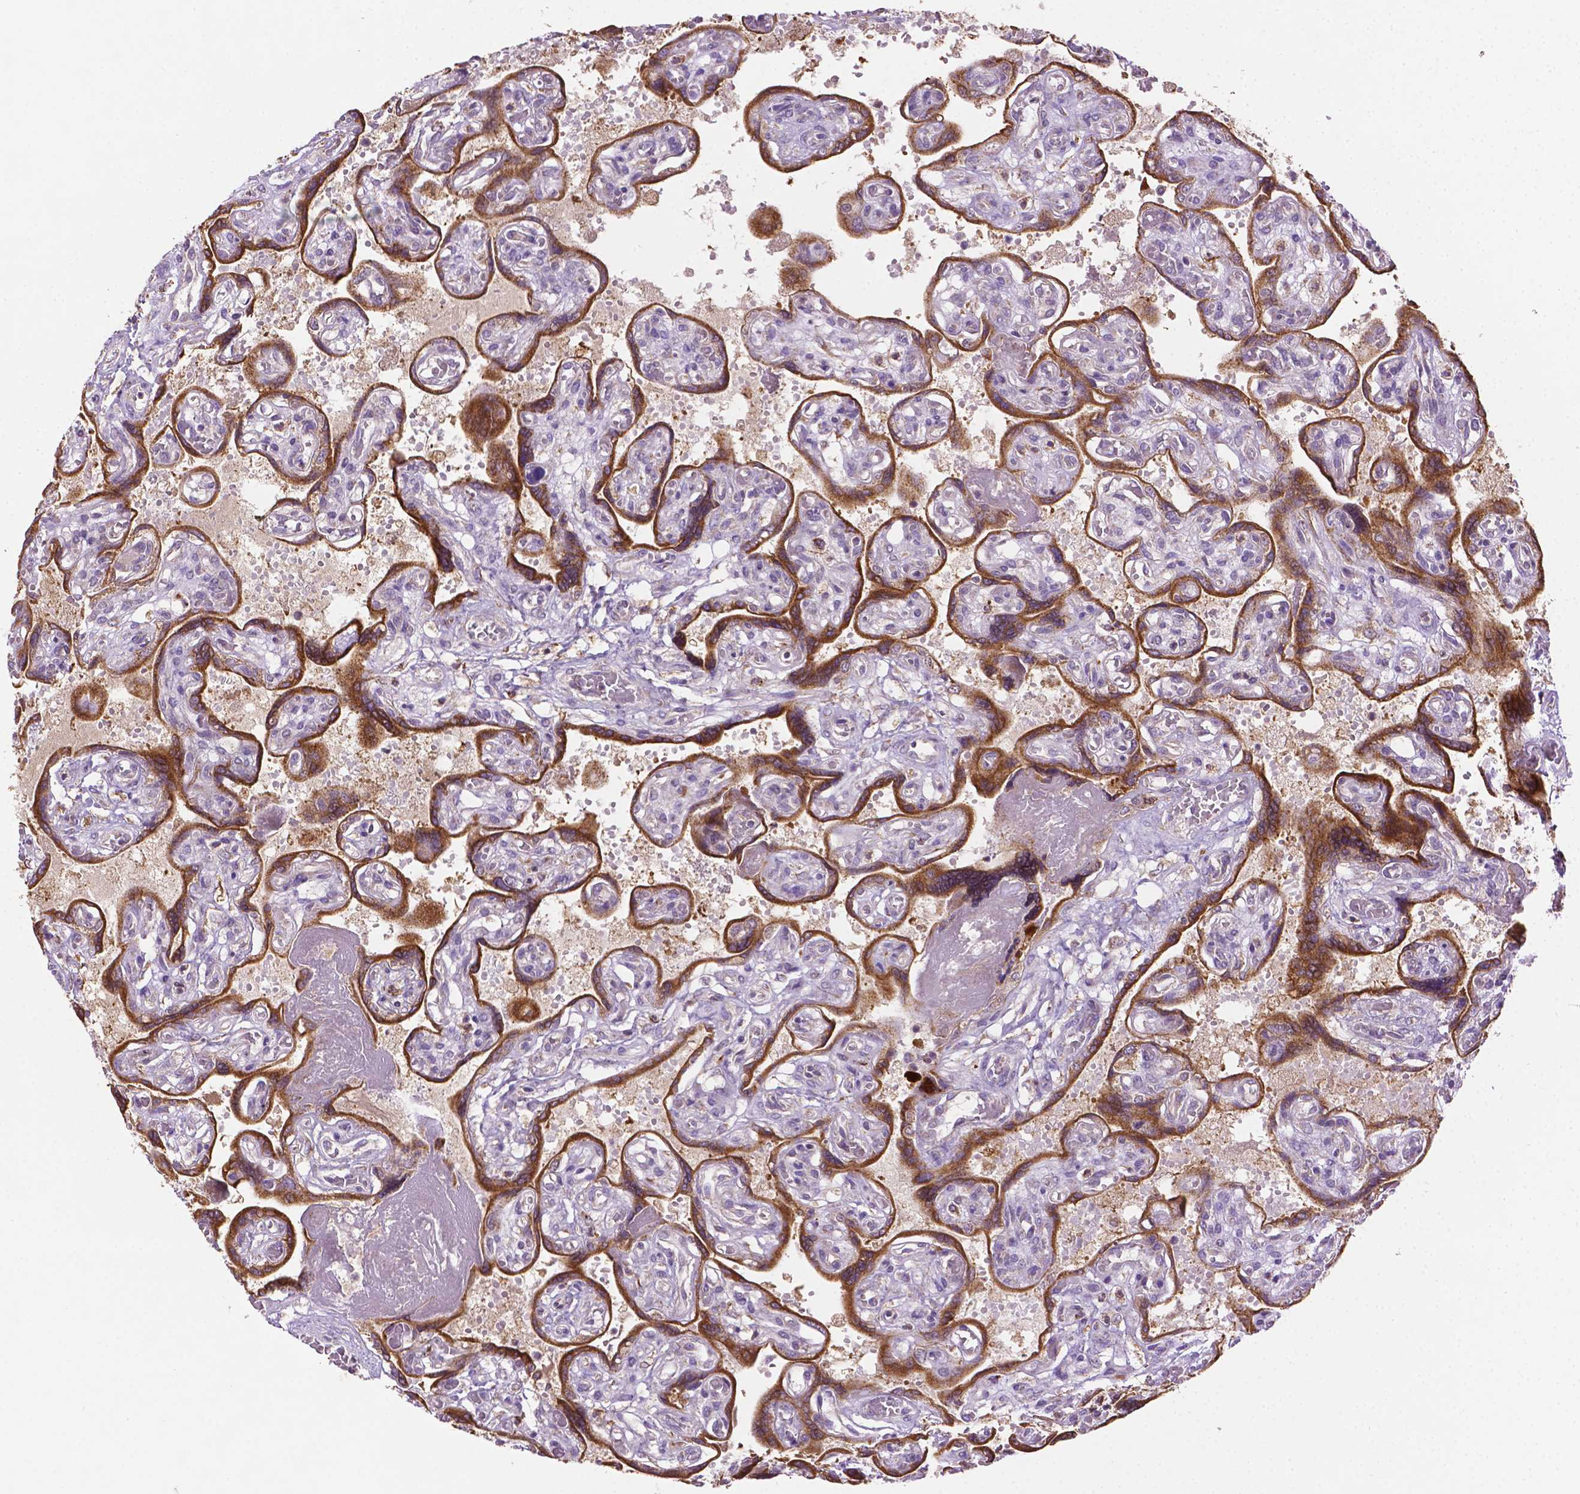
{"staining": {"intensity": "moderate", "quantity": ">75%", "location": "cytoplasmic/membranous"}, "tissue": "placenta", "cell_type": "Decidual cells", "image_type": "normal", "snomed": [{"axis": "morphology", "description": "Normal tissue, NOS"}, {"axis": "topography", "description": "Placenta"}], "caption": "Immunohistochemical staining of normal placenta exhibits moderate cytoplasmic/membranous protein positivity in about >75% of decidual cells.", "gene": "ILVBL", "patient": {"sex": "female", "age": 32}}